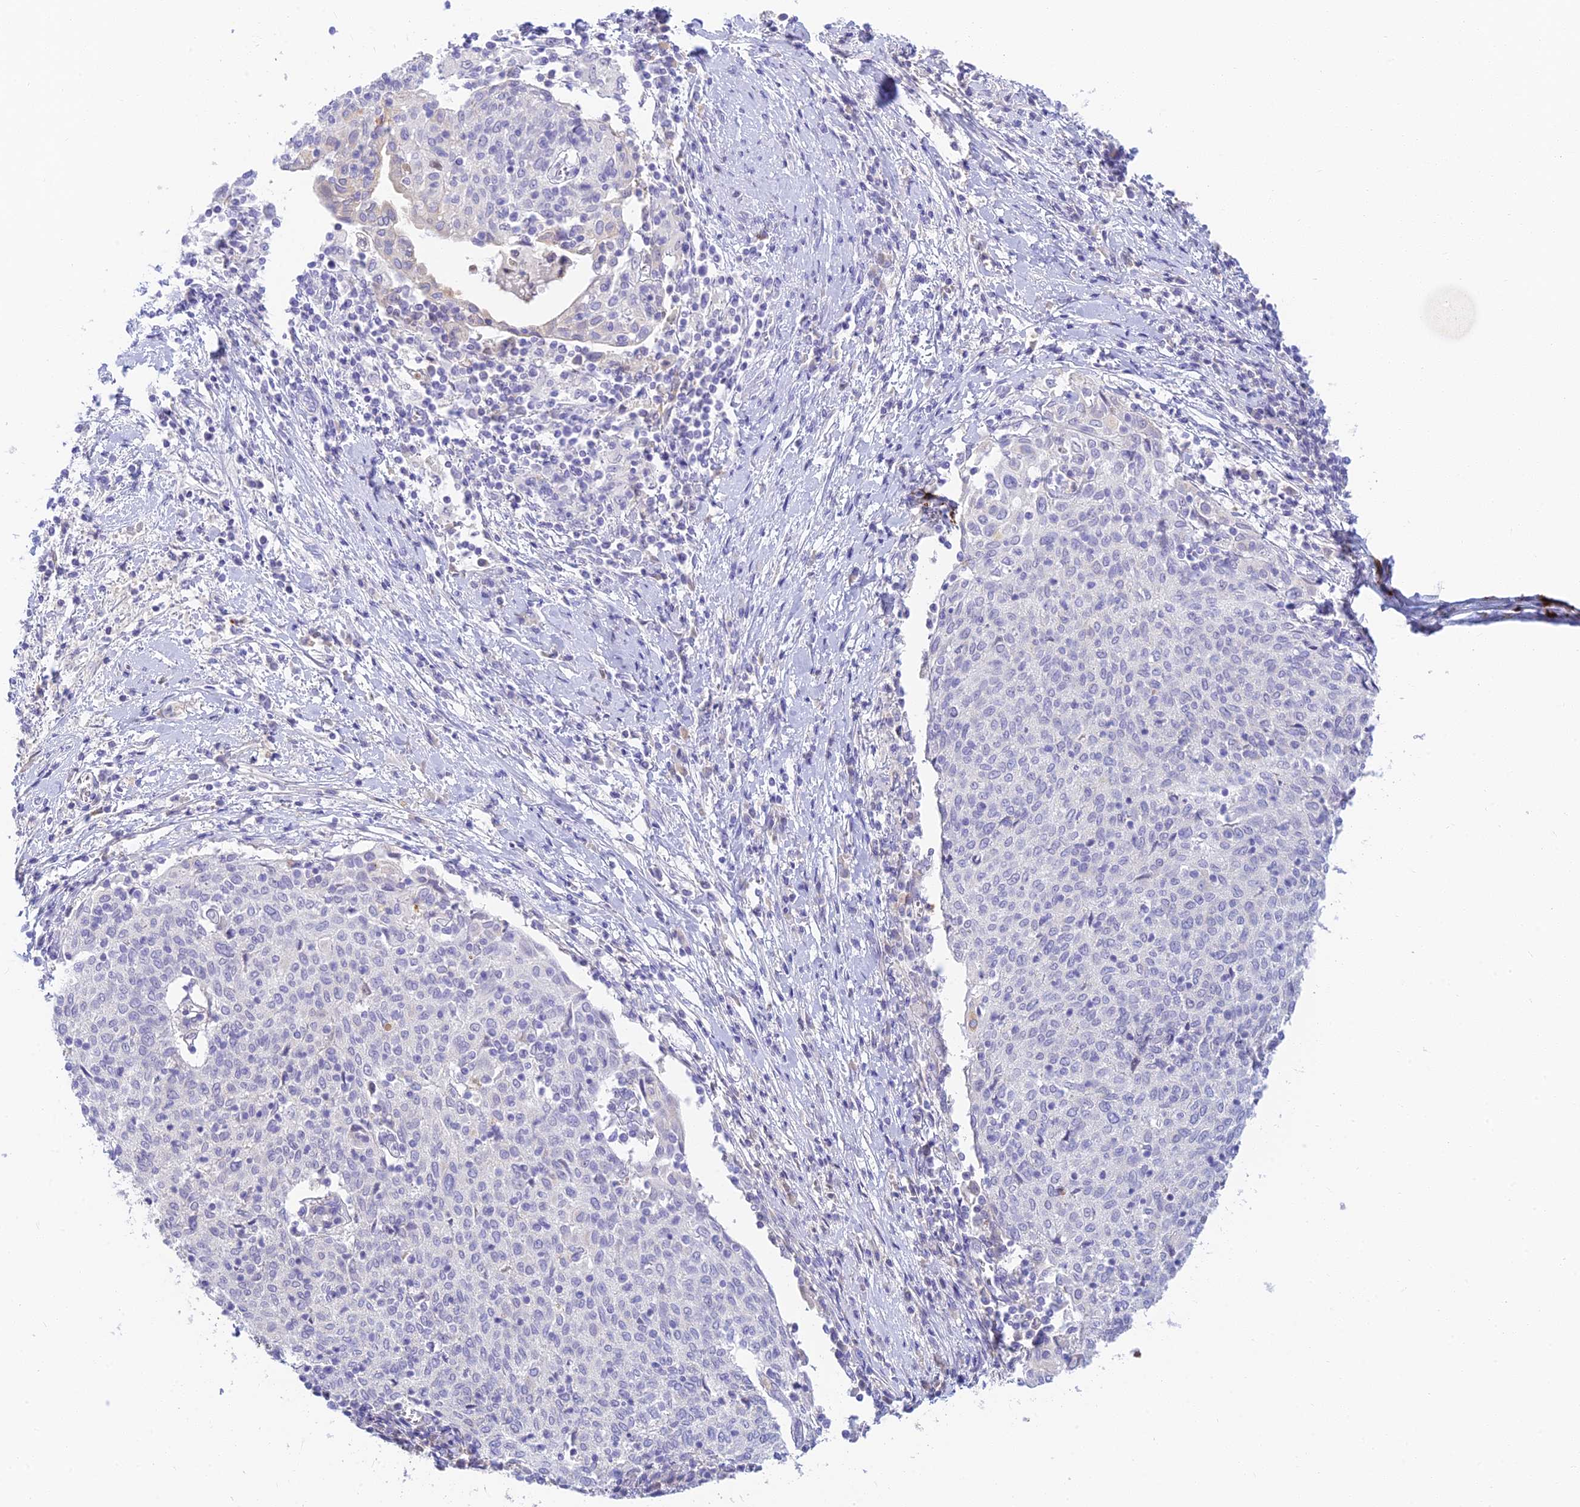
{"staining": {"intensity": "negative", "quantity": "none", "location": "none"}, "tissue": "cervical cancer", "cell_type": "Tumor cells", "image_type": "cancer", "snomed": [{"axis": "morphology", "description": "Squamous cell carcinoma, NOS"}, {"axis": "topography", "description": "Cervix"}], "caption": "Immunohistochemistry (IHC) of cervical cancer (squamous cell carcinoma) displays no expression in tumor cells.", "gene": "INTS13", "patient": {"sex": "female", "age": 52}}